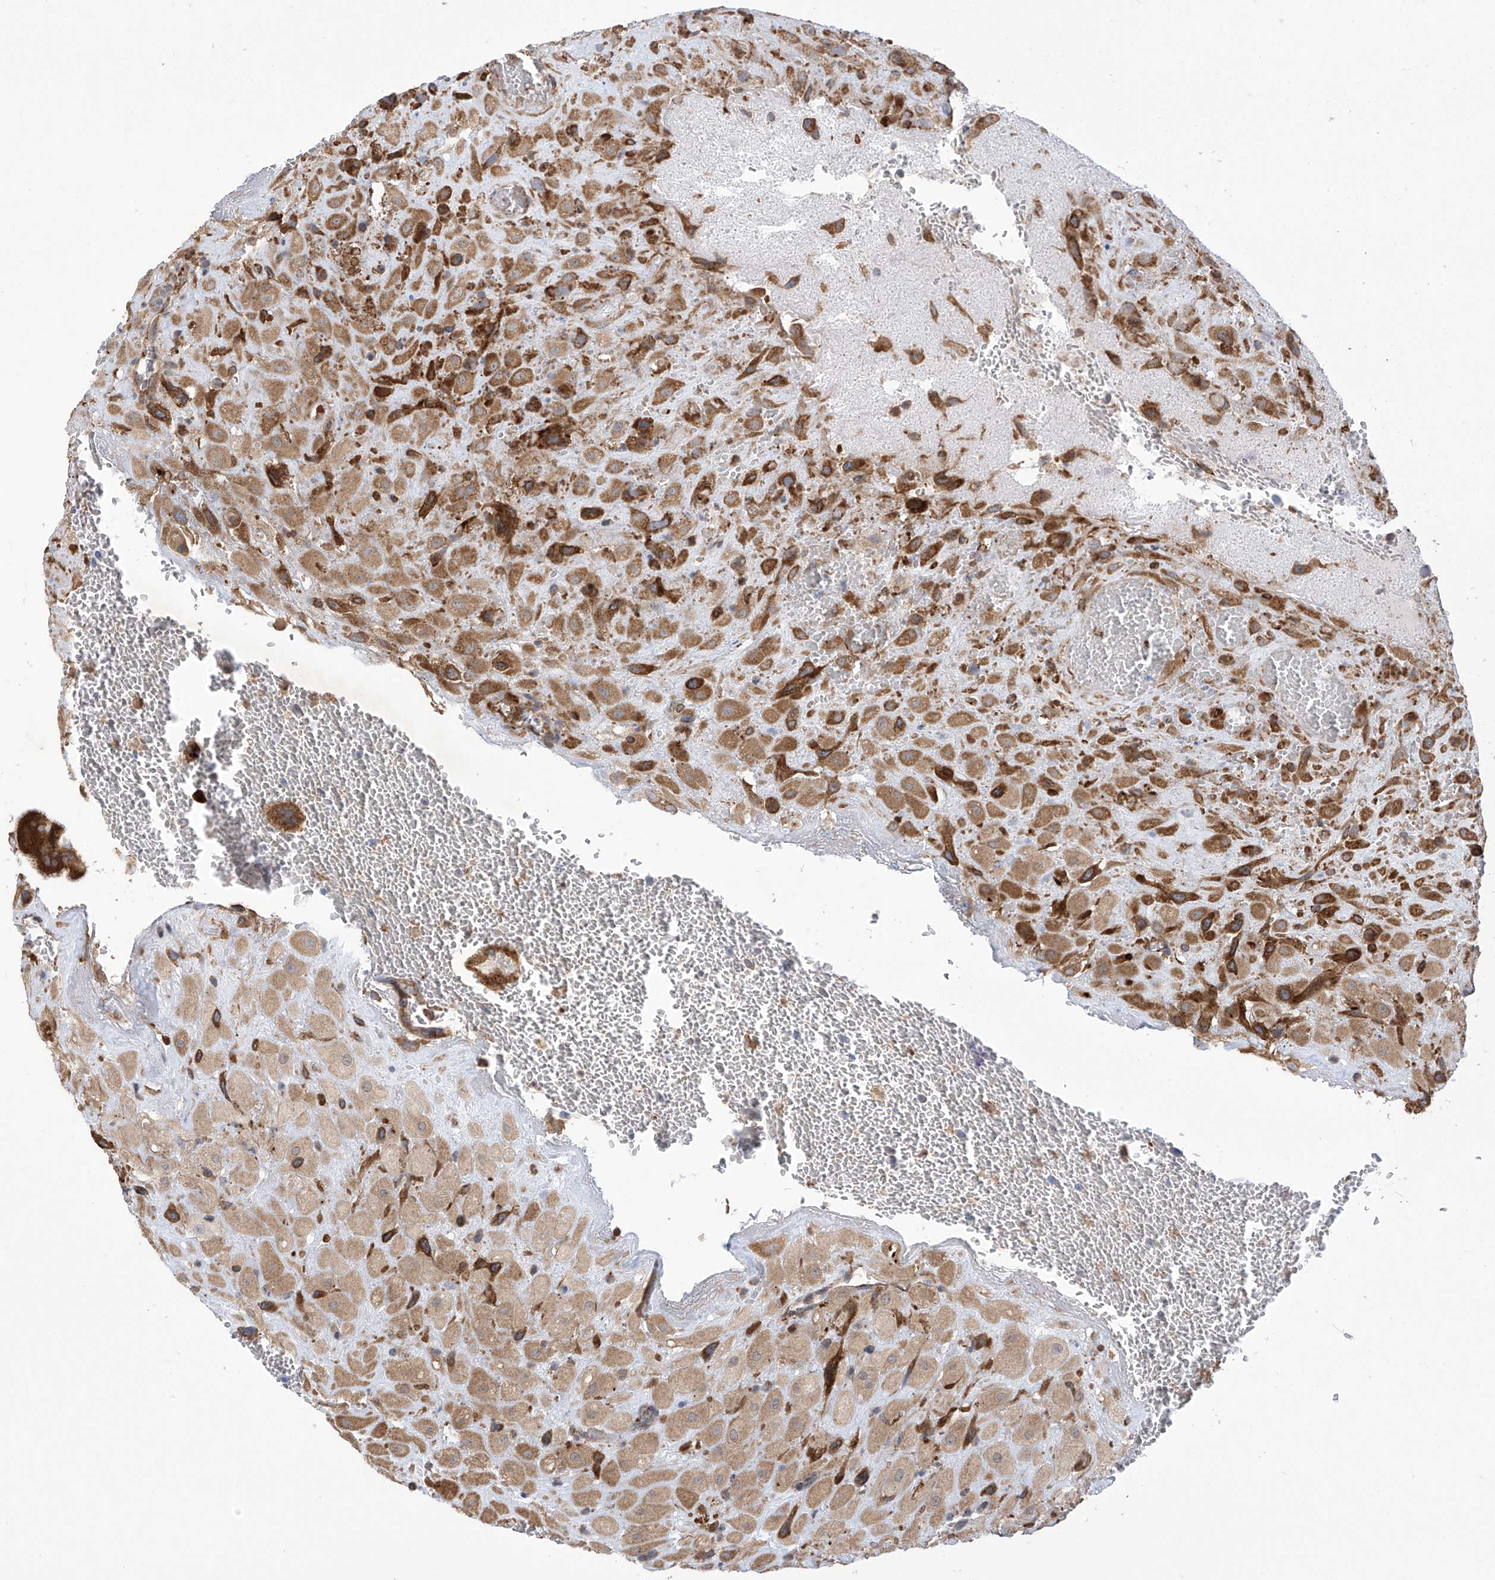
{"staining": {"intensity": "strong", "quantity": "25%-75%", "location": "cytoplasmic/membranous"}, "tissue": "placenta", "cell_type": "Decidual cells", "image_type": "normal", "snomed": [{"axis": "morphology", "description": "Normal tissue, NOS"}, {"axis": "topography", "description": "Placenta"}], "caption": "Strong cytoplasmic/membranous protein positivity is present in approximately 25%-75% of decidual cells in placenta. (DAB (3,3'-diaminobenzidine) = brown stain, brightfield microscopy at high magnification).", "gene": "KIAA1522", "patient": {"sex": "female", "age": 35}}